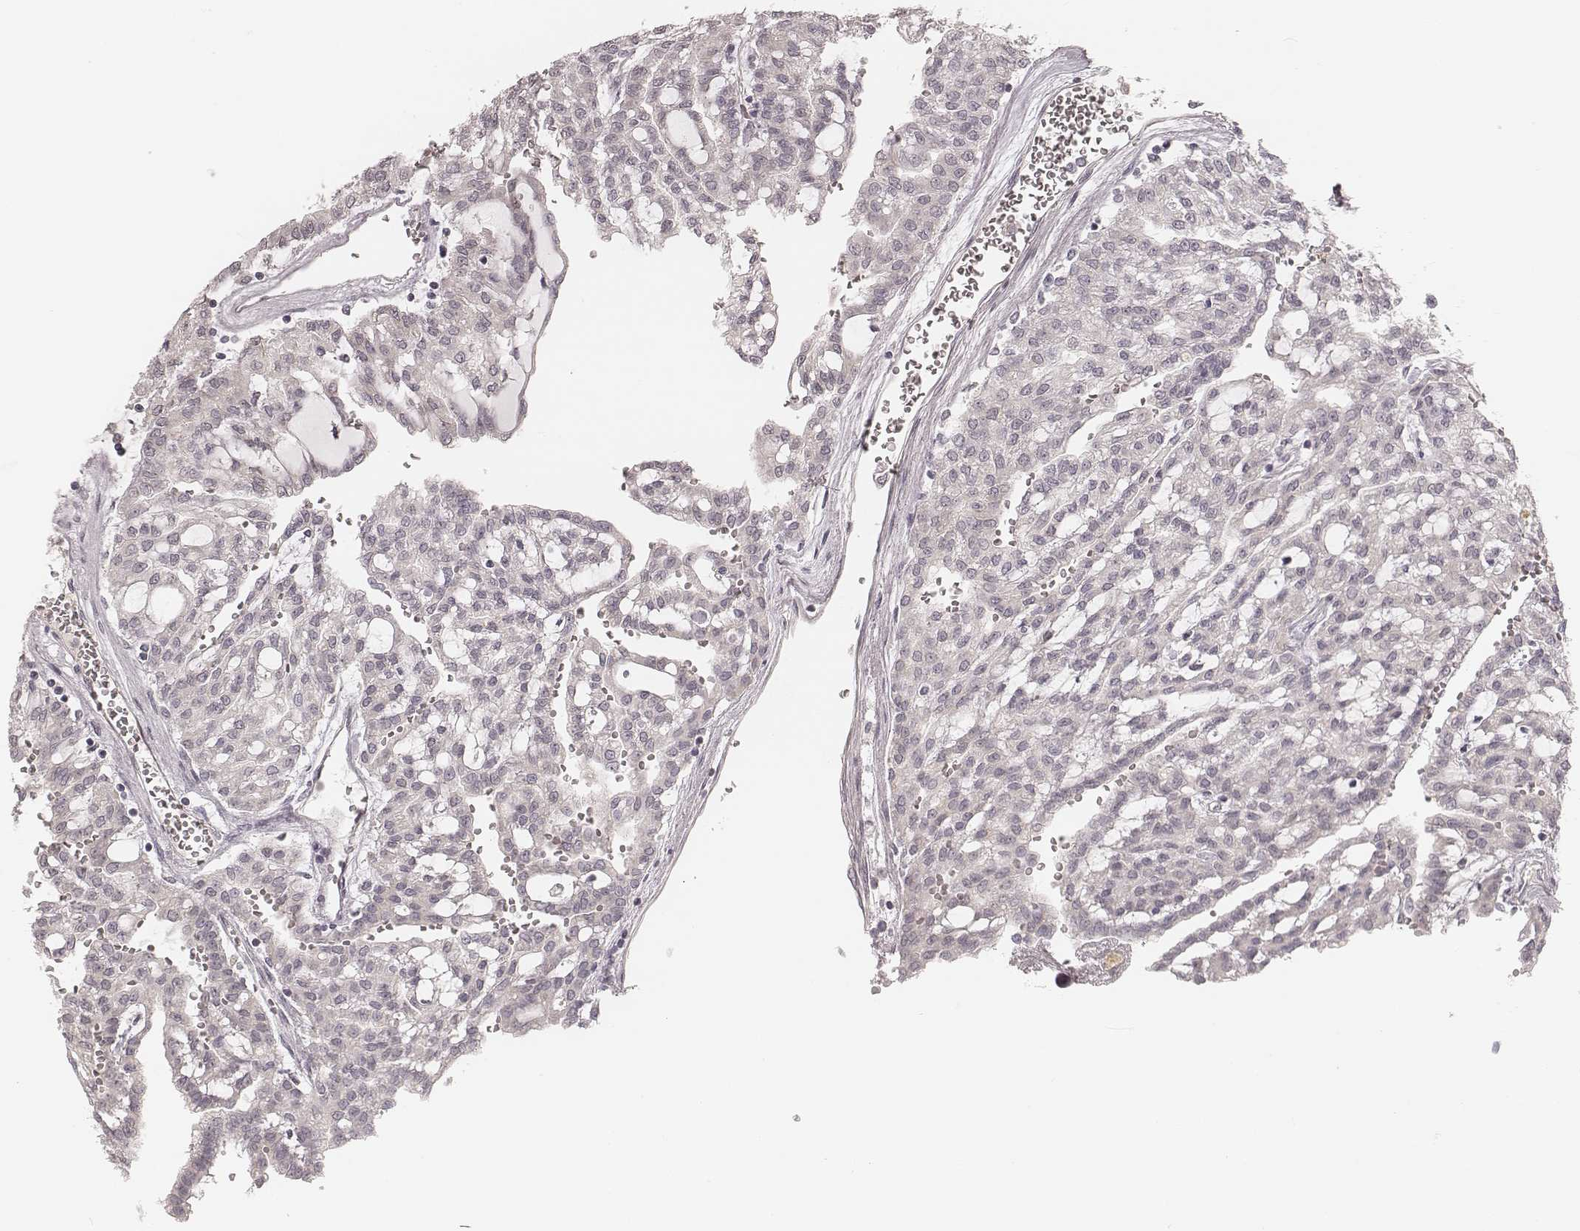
{"staining": {"intensity": "negative", "quantity": "none", "location": "none"}, "tissue": "renal cancer", "cell_type": "Tumor cells", "image_type": "cancer", "snomed": [{"axis": "morphology", "description": "Adenocarcinoma, NOS"}, {"axis": "topography", "description": "Kidney"}], "caption": "A histopathology image of renal cancer (adenocarcinoma) stained for a protein displays no brown staining in tumor cells.", "gene": "ACACB", "patient": {"sex": "male", "age": 63}}